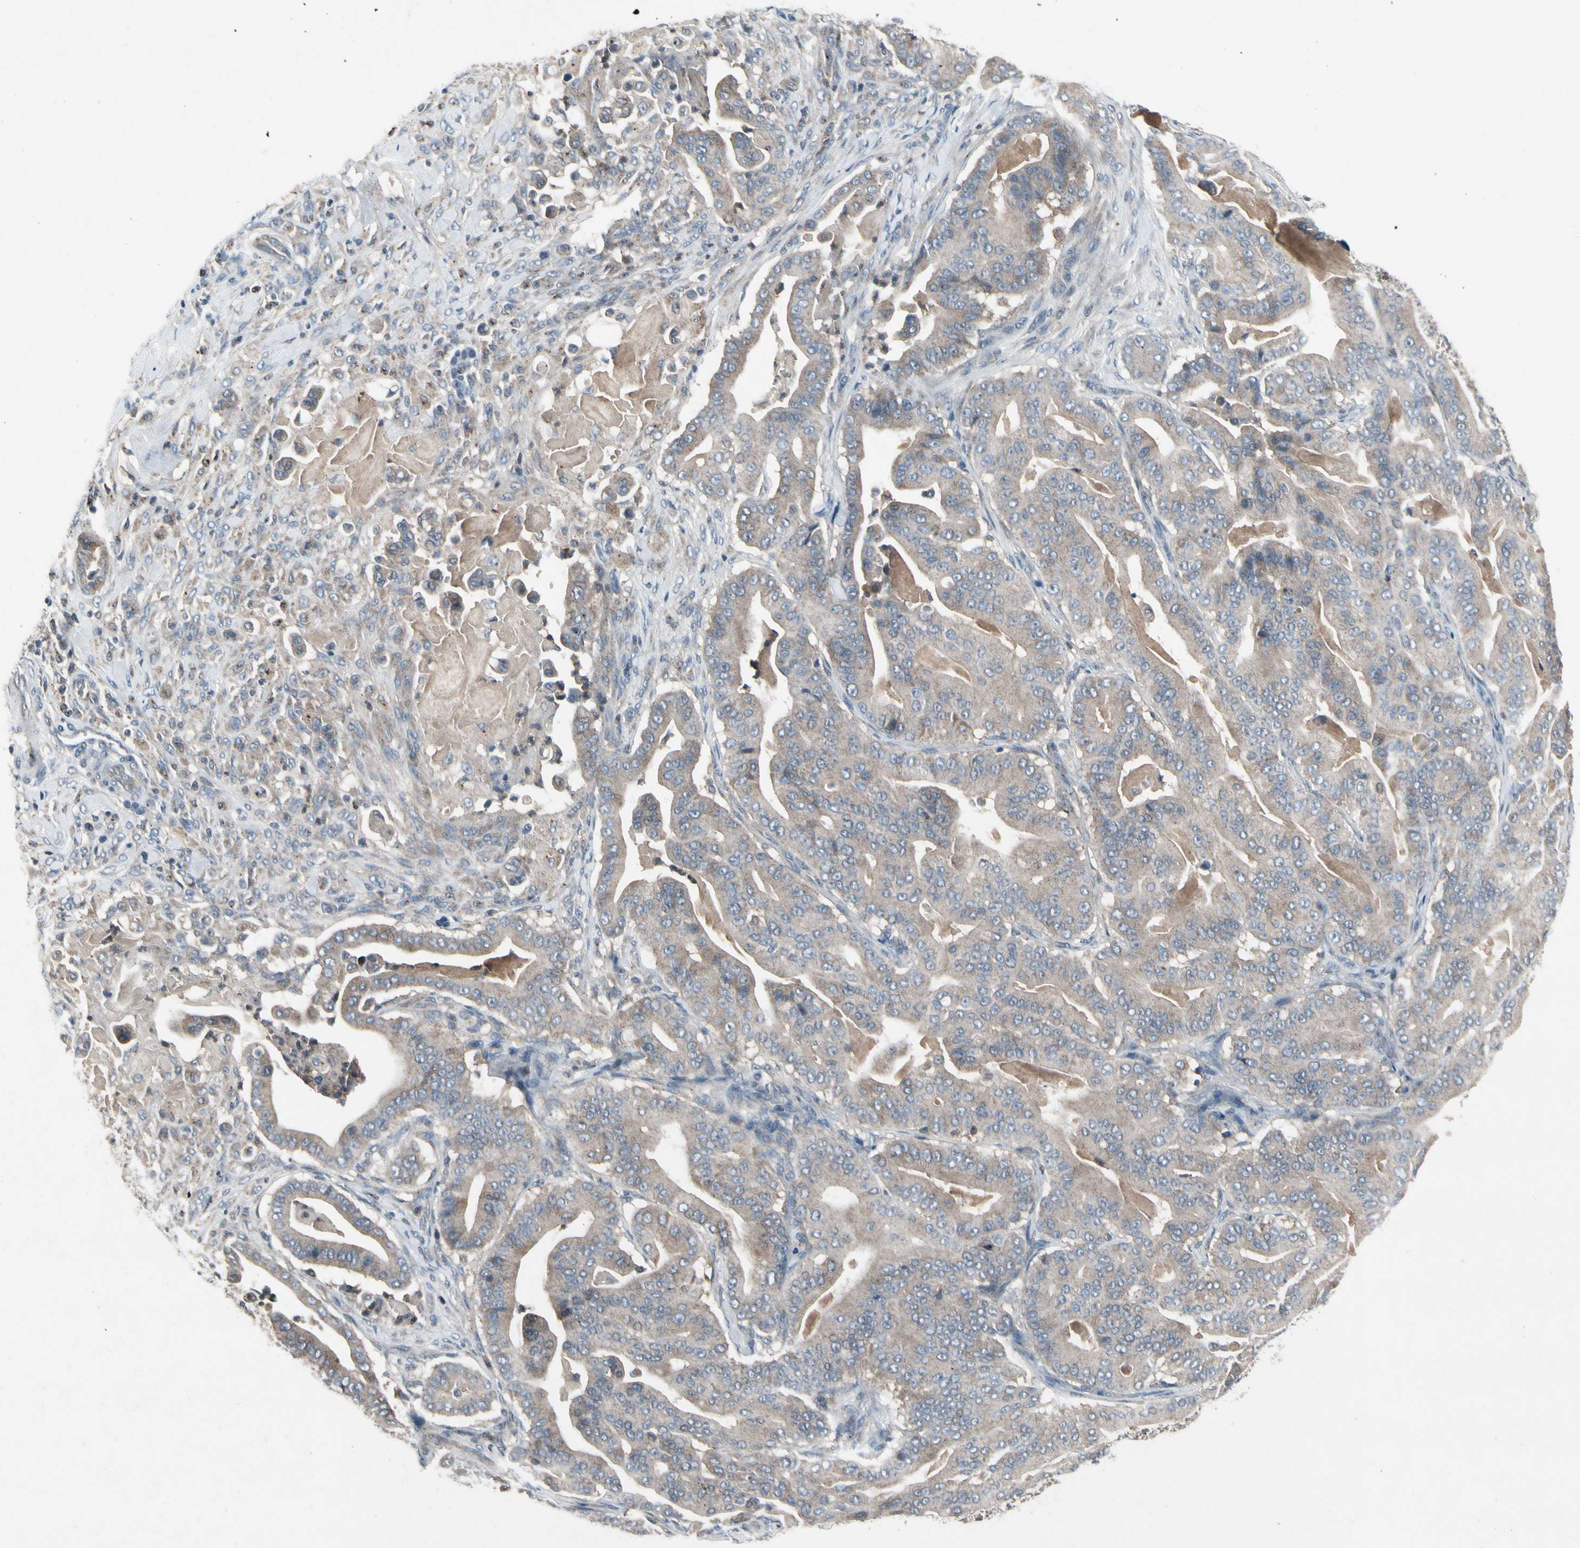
{"staining": {"intensity": "weak", "quantity": ">75%", "location": "cytoplasmic/membranous"}, "tissue": "pancreatic cancer", "cell_type": "Tumor cells", "image_type": "cancer", "snomed": [{"axis": "morphology", "description": "Adenocarcinoma, NOS"}, {"axis": "topography", "description": "Pancreas"}], "caption": "Human adenocarcinoma (pancreatic) stained with a brown dye demonstrates weak cytoplasmic/membranous positive expression in approximately >75% of tumor cells.", "gene": "NMI", "patient": {"sex": "male", "age": 63}}